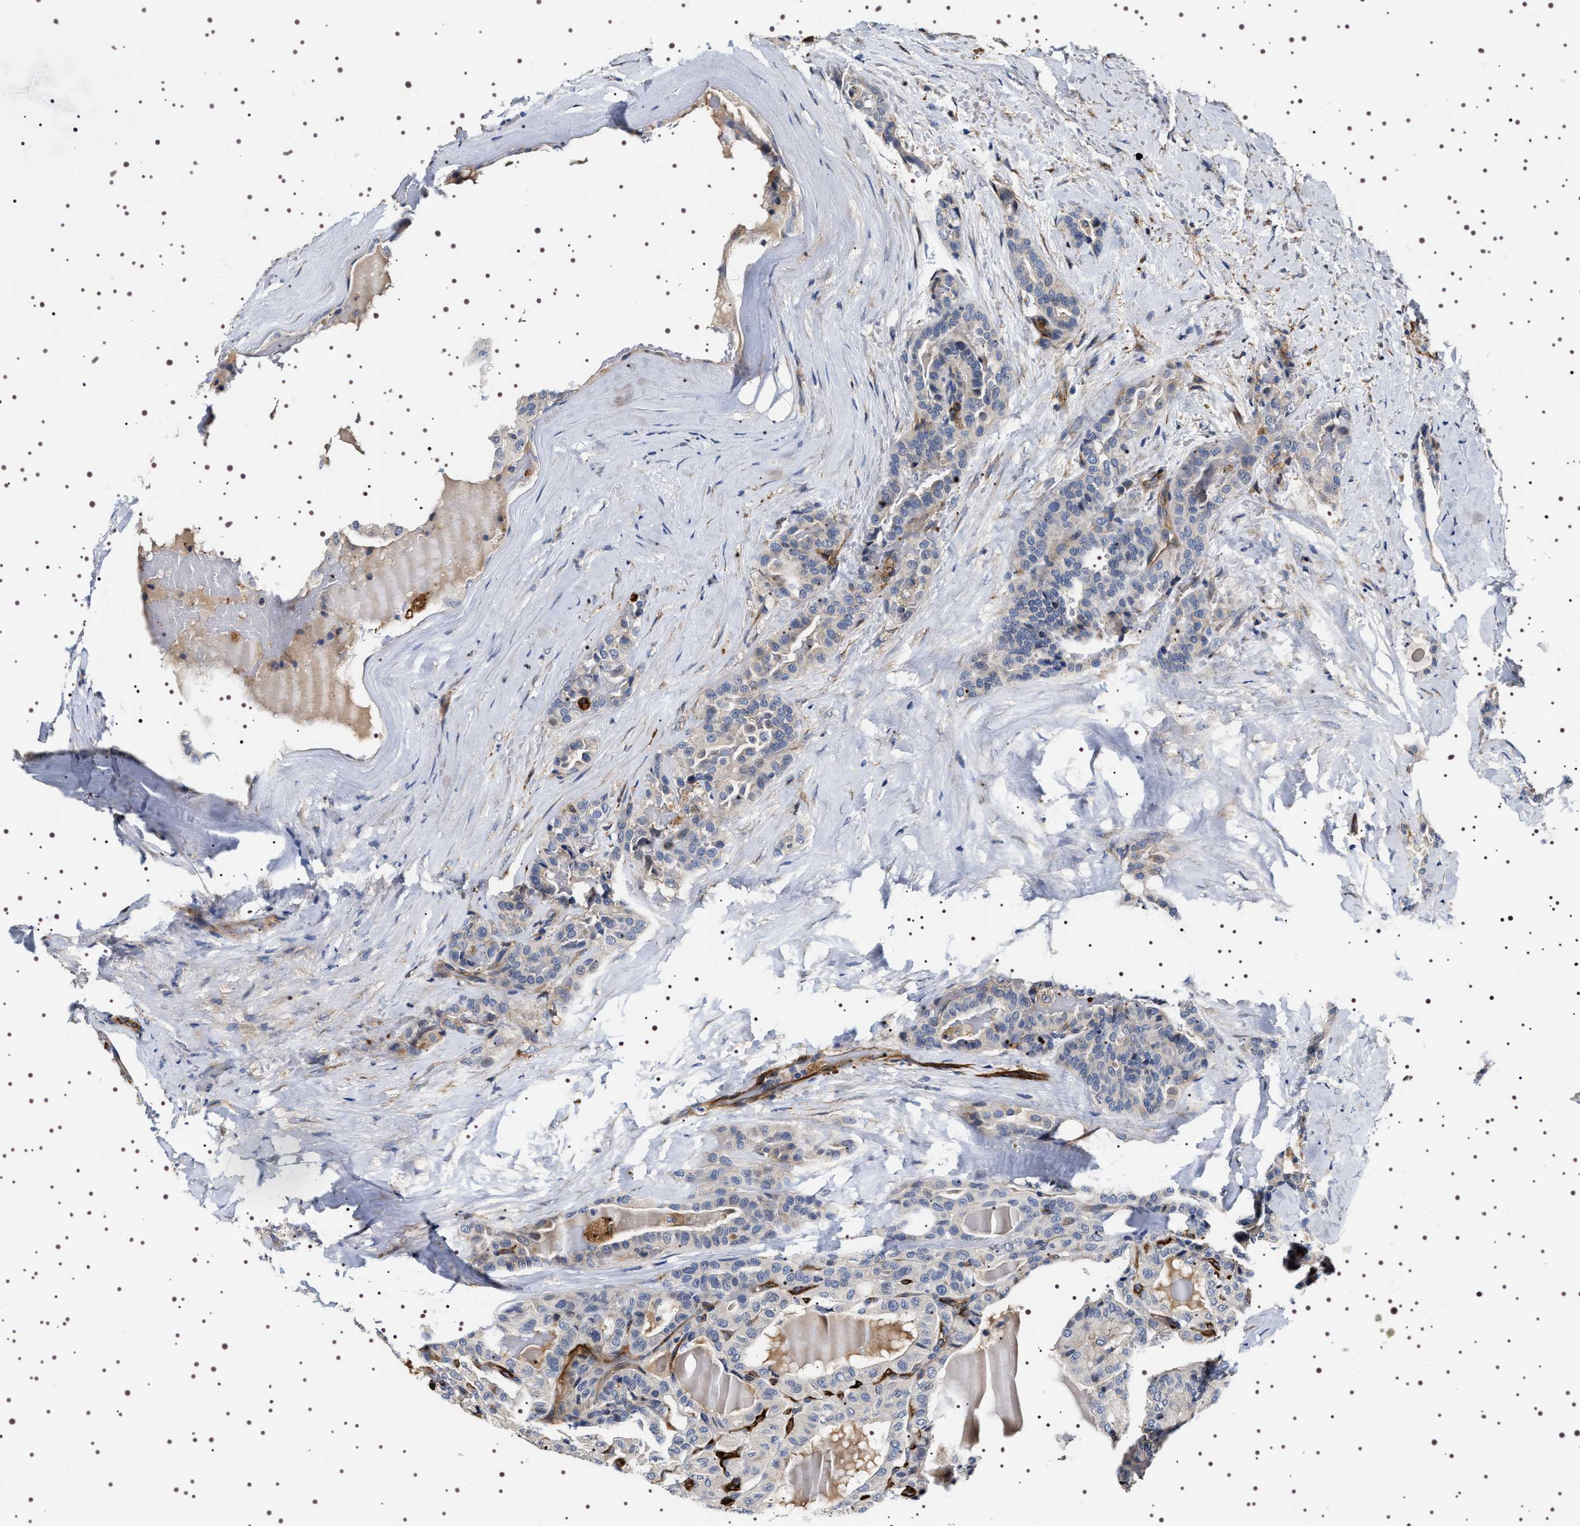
{"staining": {"intensity": "weak", "quantity": "<25%", "location": "cytoplasmic/membranous"}, "tissue": "thyroid cancer", "cell_type": "Tumor cells", "image_type": "cancer", "snomed": [{"axis": "morphology", "description": "Papillary adenocarcinoma, NOS"}, {"axis": "topography", "description": "Thyroid gland"}], "caption": "There is no significant positivity in tumor cells of thyroid cancer.", "gene": "ALPL", "patient": {"sex": "male", "age": 77}}